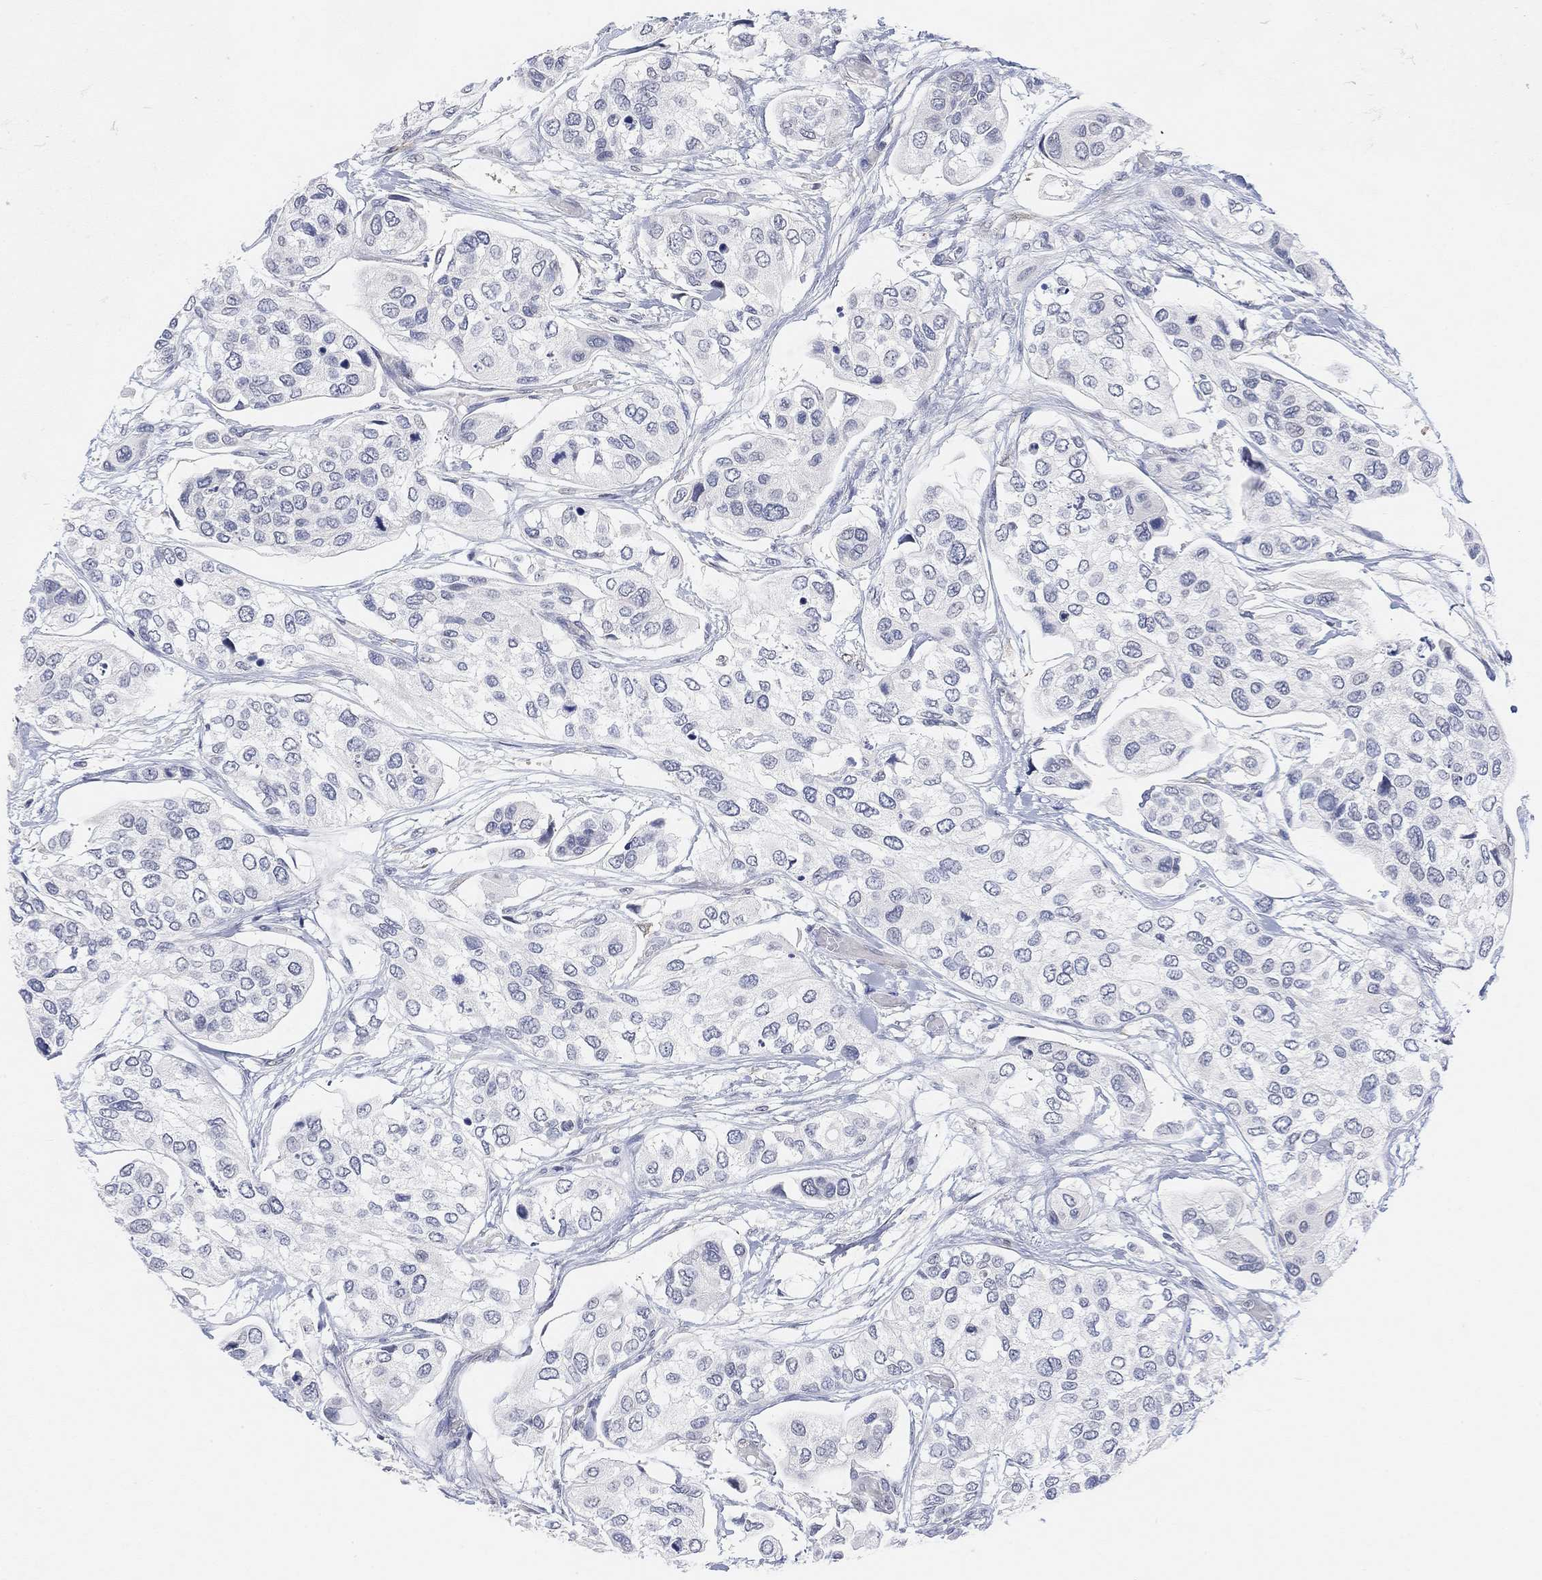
{"staining": {"intensity": "negative", "quantity": "none", "location": "none"}, "tissue": "urothelial cancer", "cell_type": "Tumor cells", "image_type": "cancer", "snomed": [{"axis": "morphology", "description": "Urothelial carcinoma, High grade"}, {"axis": "topography", "description": "Urinary bladder"}], "caption": "High magnification brightfield microscopy of urothelial cancer stained with DAB (3,3'-diaminobenzidine) (brown) and counterstained with hematoxylin (blue): tumor cells show no significant expression.", "gene": "VAT1L", "patient": {"sex": "male", "age": 77}}